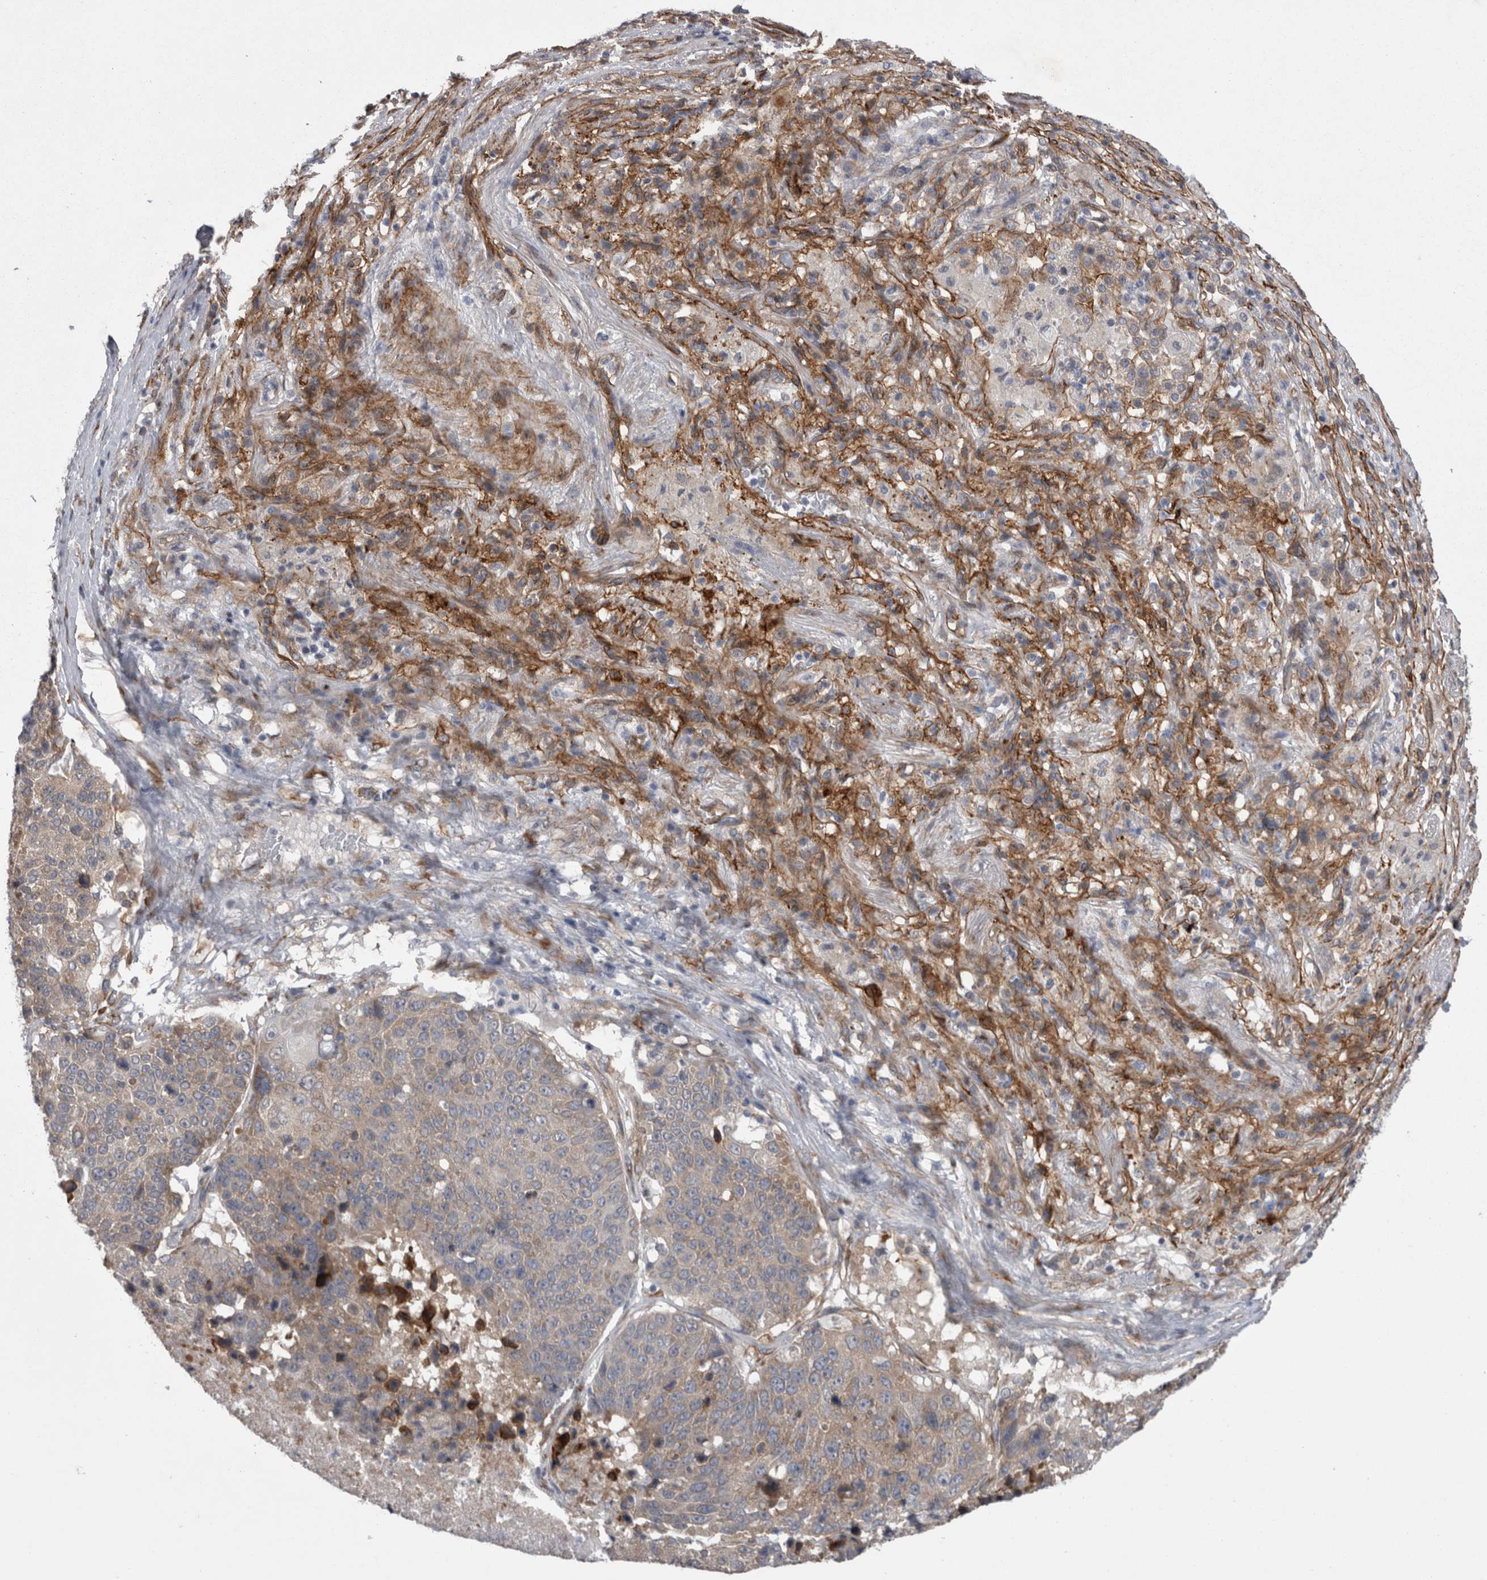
{"staining": {"intensity": "weak", "quantity": "25%-75%", "location": "cytoplasmic/membranous"}, "tissue": "lung cancer", "cell_type": "Tumor cells", "image_type": "cancer", "snomed": [{"axis": "morphology", "description": "Squamous cell carcinoma, NOS"}, {"axis": "topography", "description": "Lung"}], "caption": "Squamous cell carcinoma (lung) stained with DAB immunohistochemistry (IHC) shows low levels of weak cytoplasmic/membranous staining in about 25%-75% of tumor cells.", "gene": "DDX6", "patient": {"sex": "male", "age": 61}}